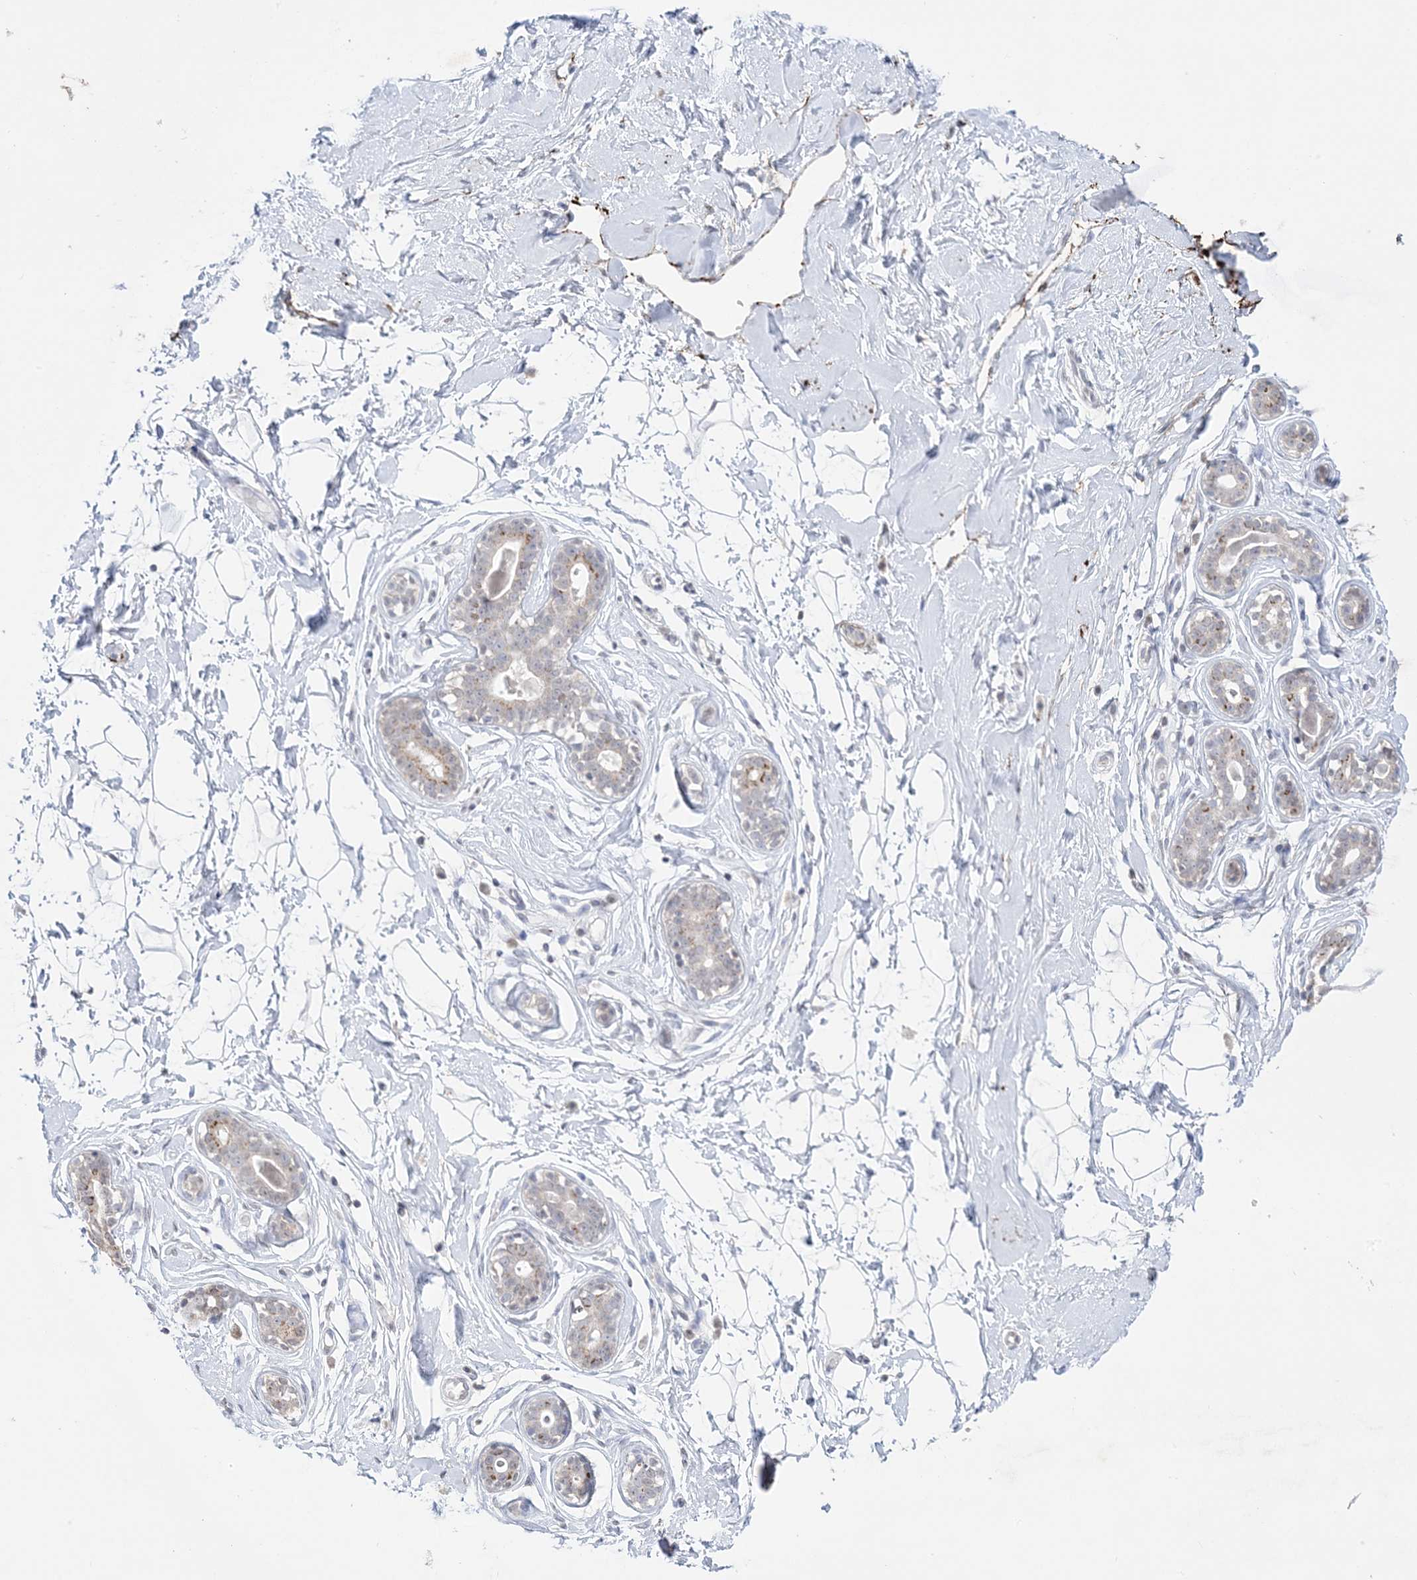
{"staining": {"intensity": "negative", "quantity": "none", "location": "none"}, "tissue": "breast", "cell_type": "Adipocytes", "image_type": "normal", "snomed": [{"axis": "morphology", "description": "Normal tissue, NOS"}, {"axis": "morphology", "description": "Adenoma, NOS"}, {"axis": "topography", "description": "Breast"}], "caption": "Image shows no protein staining in adipocytes of normal breast. The staining is performed using DAB brown chromogen with nuclei counter-stained in using hematoxylin.", "gene": "XRN1", "patient": {"sex": "female", "age": 23}}